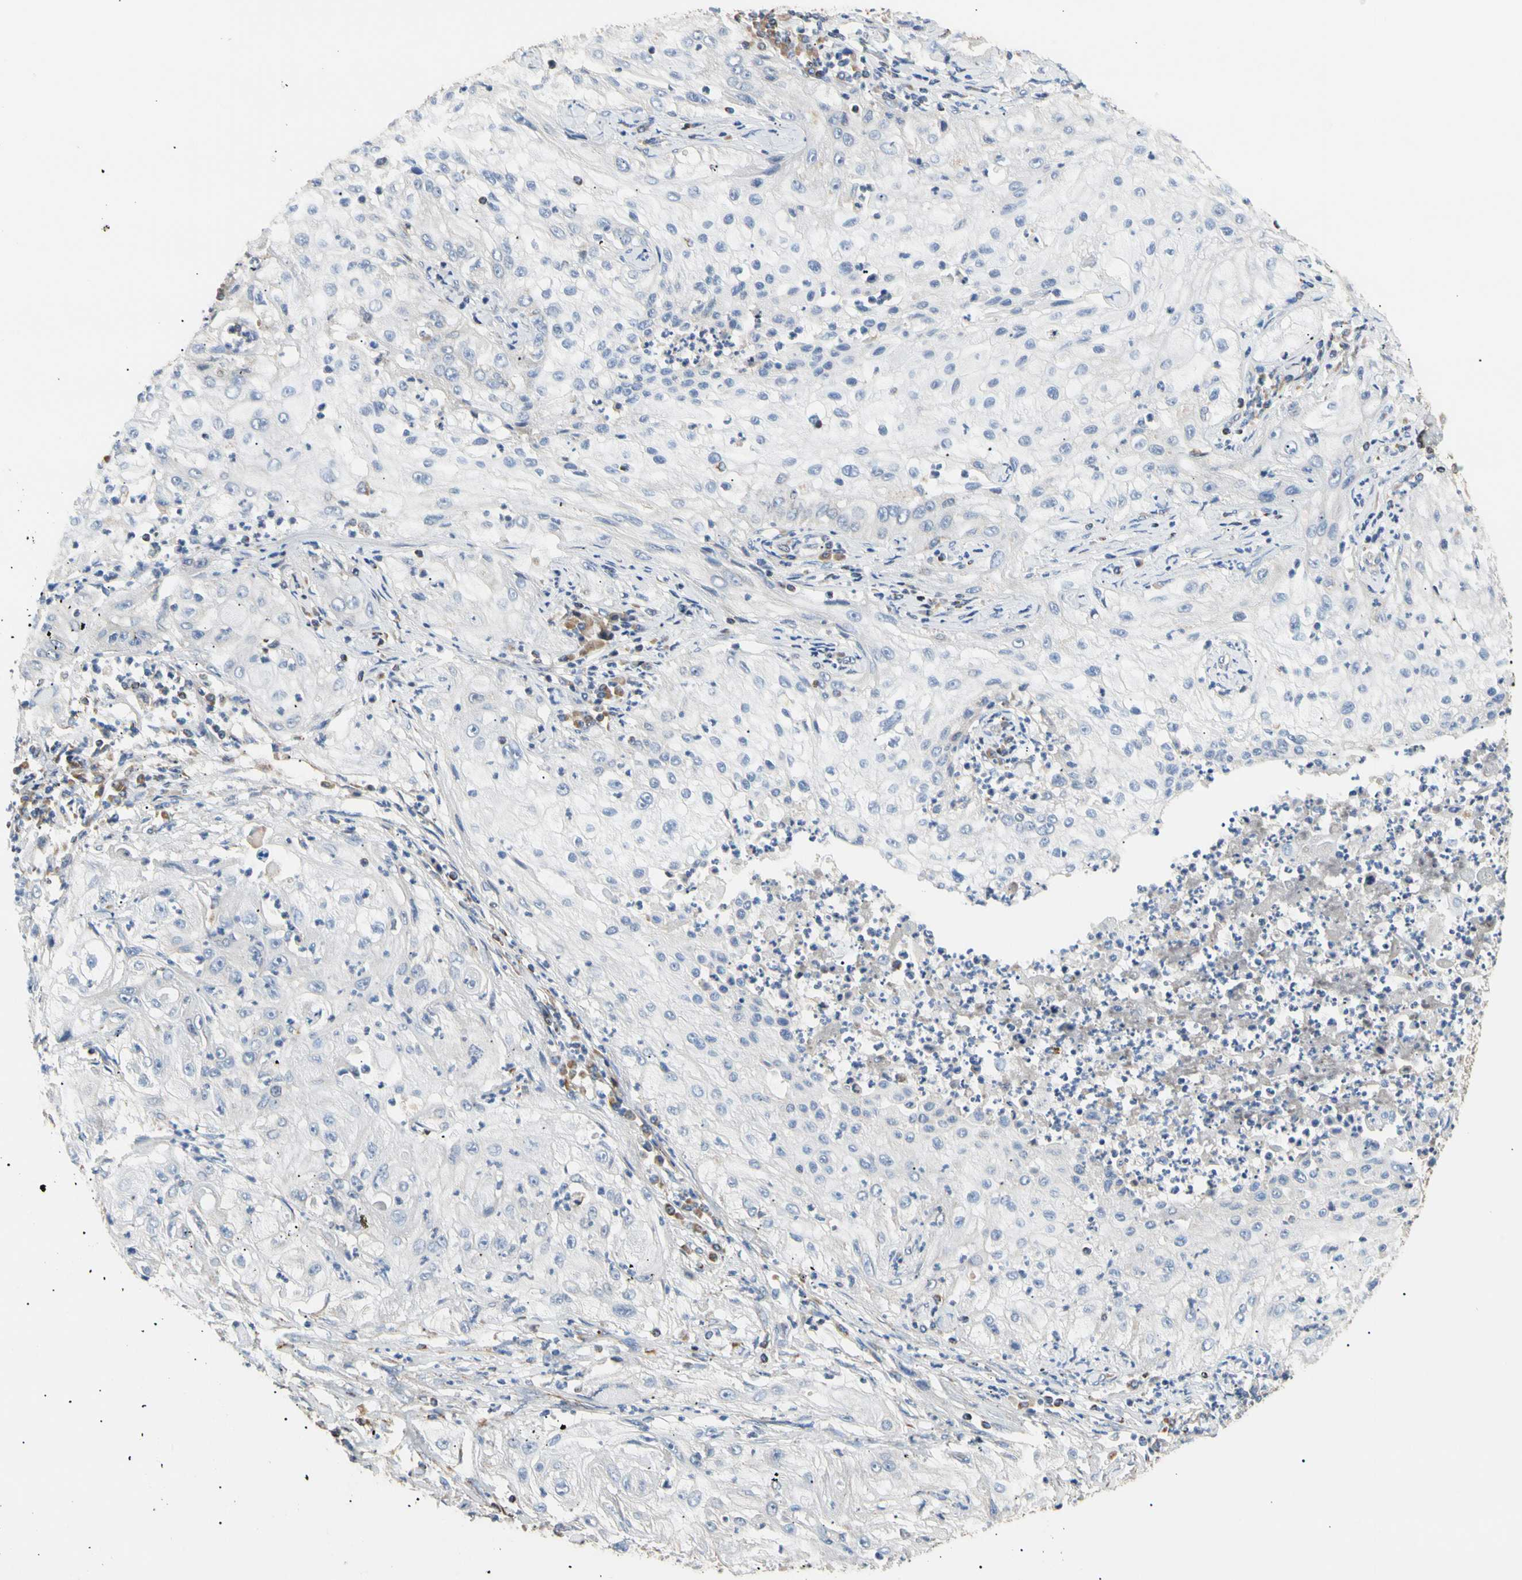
{"staining": {"intensity": "negative", "quantity": "none", "location": "none"}, "tissue": "lung cancer", "cell_type": "Tumor cells", "image_type": "cancer", "snomed": [{"axis": "morphology", "description": "Inflammation, NOS"}, {"axis": "morphology", "description": "Squamous cell carcinoma, NOS"}, {"axis": "topography", "description": "Lymph node"}, {"axis": "topography", "description": "Soft tissue"}, {"axis": "topography", "description": "Lung"}], "caption": "Tumor cells are negative for protein expression in human lung squamous cell carcinoma.", "gene": "PLGRKT", "patient": {"sex": "male", "age": 66}}